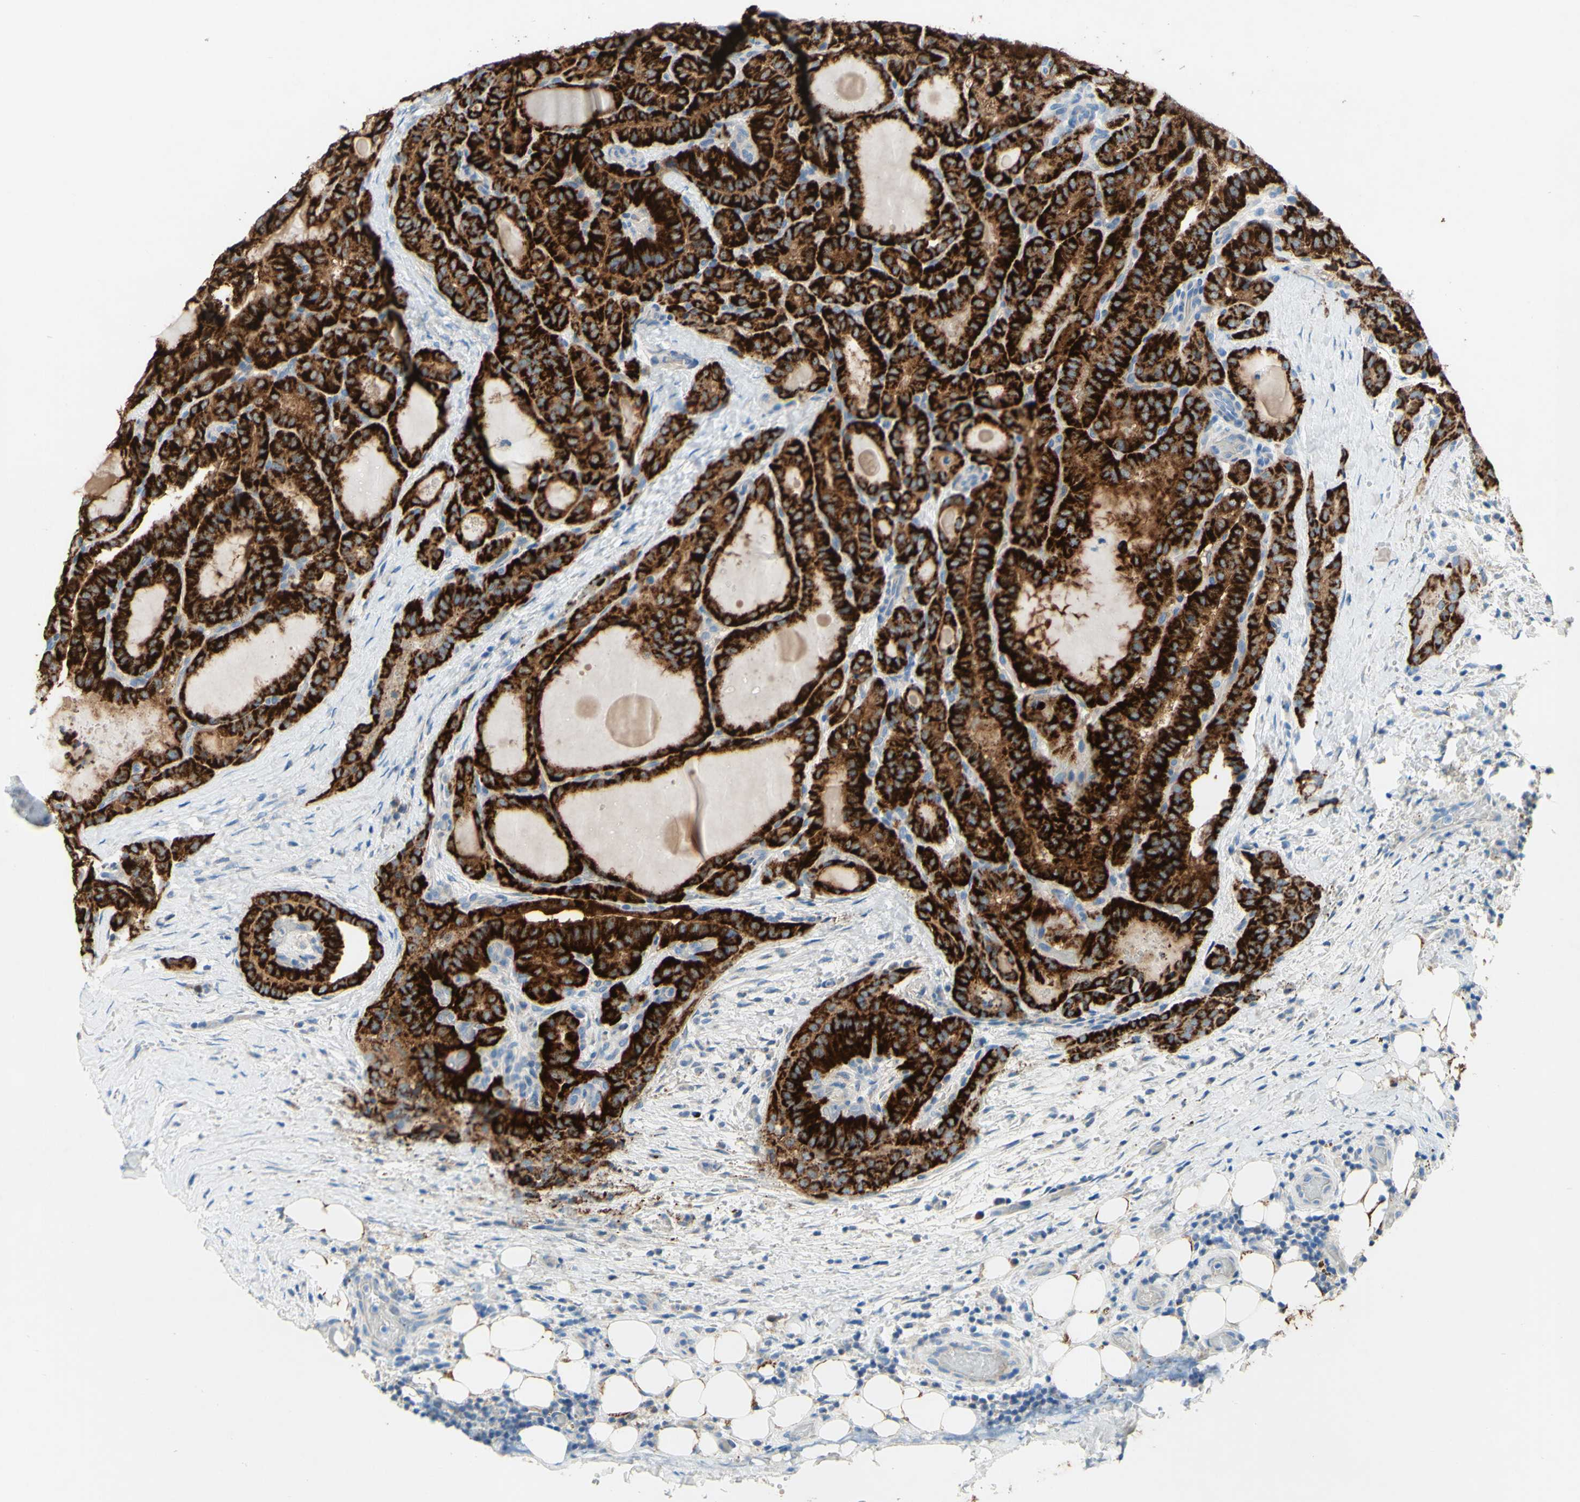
{"staining": {"intensity": "strong", "quantity": ">75%", "location": "cytoplasmic/membranous"}, "tissue": "thyroid cancer", "cell_type": "Tumor cells", "image_type": "cancer", "snomed": [{"axis": "morphology", "description": "Papillary adenocarcinoma, NOS"}, {"axis": "topography", "description": "Thyroid gland"}], "caption": "Immunohistochemistry (DAB (3,3'-diaminobenzidine)) staining of papillary adenocarcinoma (thyroid) shows strong cytoplasmic/membranous protein staining in about >75% of tumor cells.", "gene": "ACADL", "patient": {"sex": "male", "age": 77}}